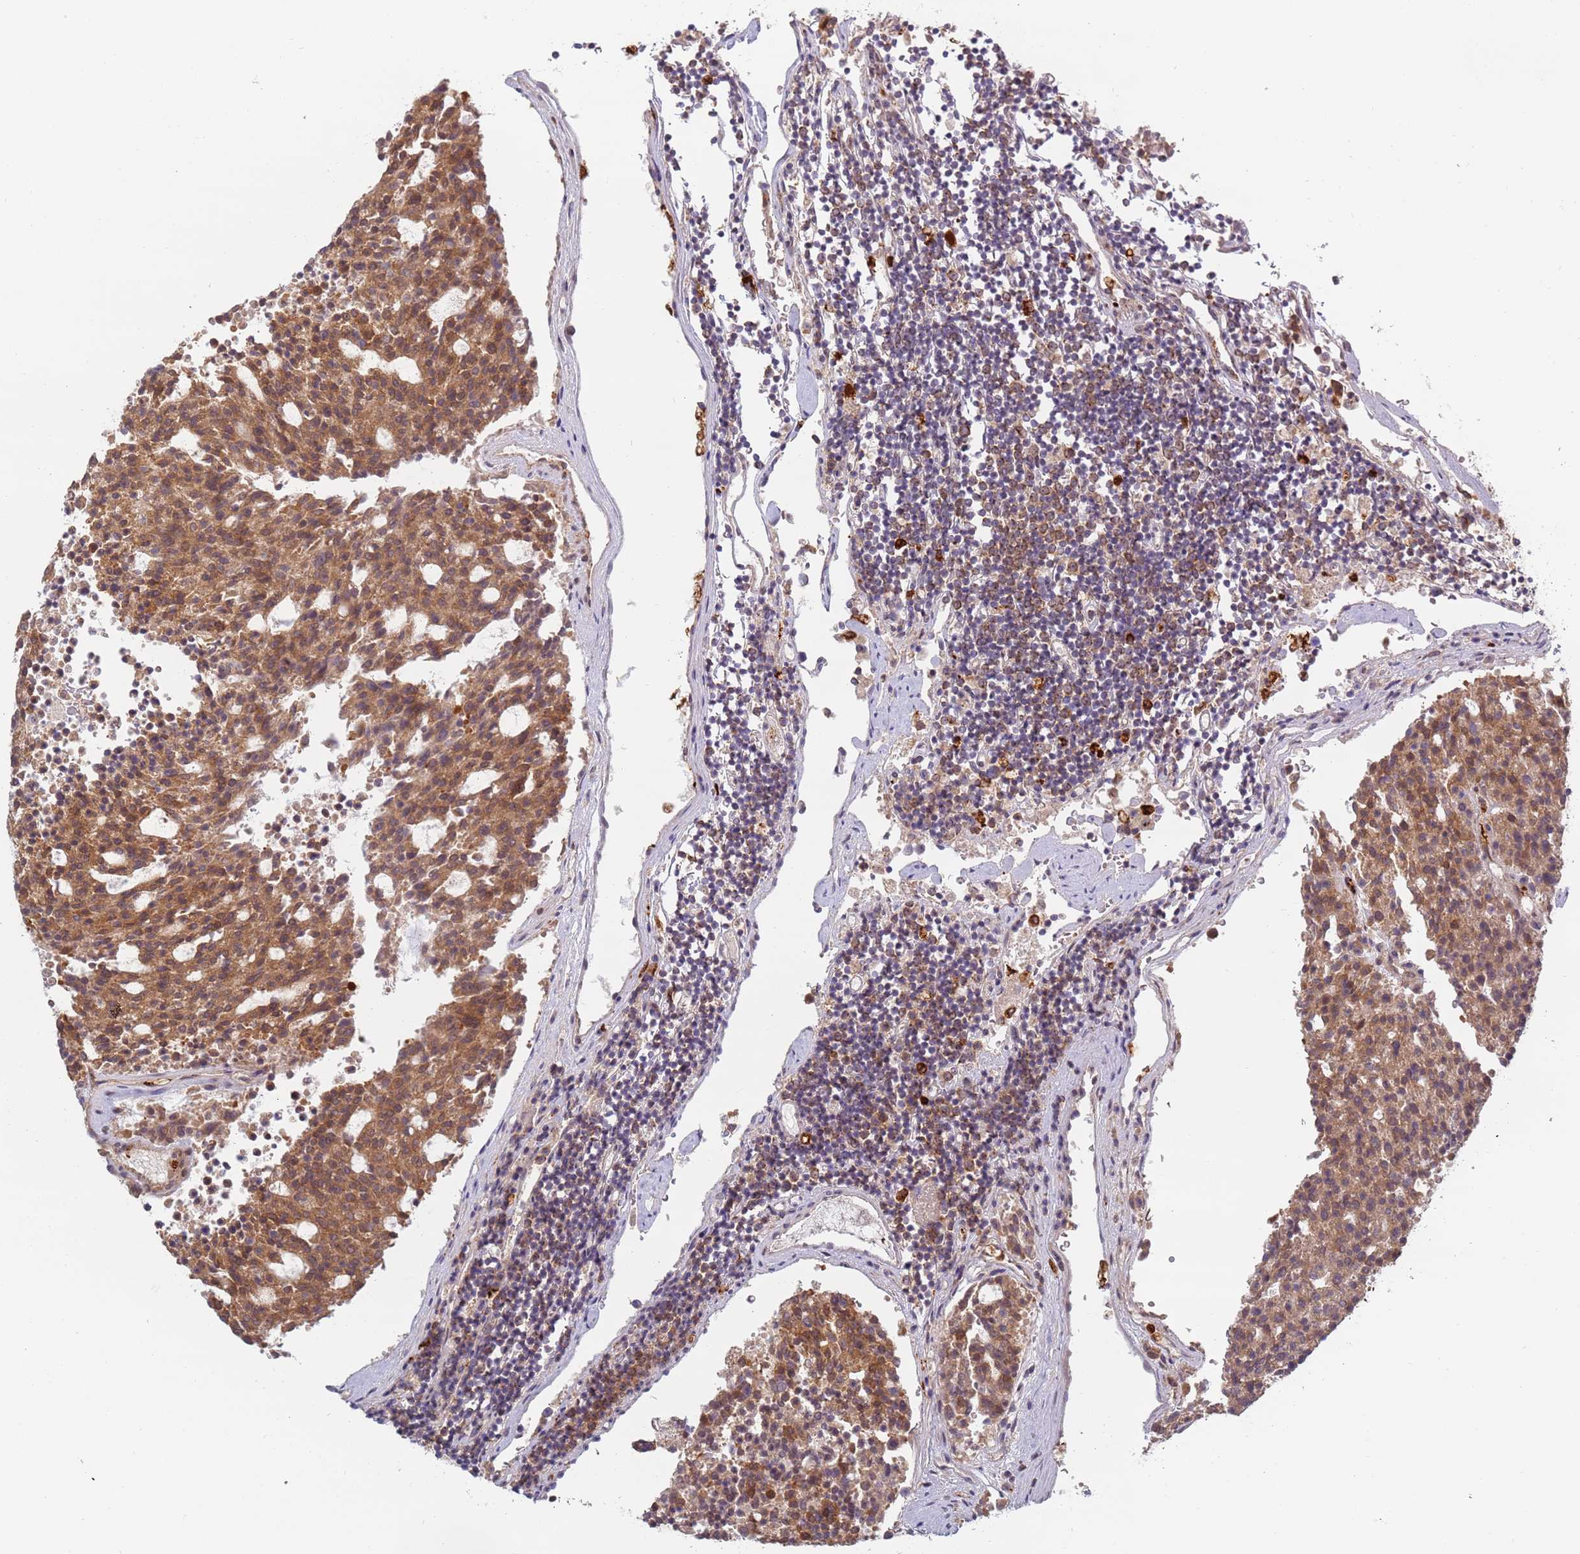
{"staining": {"intensity": "moderate", "quantity": ">75%", "location": "cytoplasmic/membranous"}, "tissue": "carcinoid", "cell_type": "Tumor cells", "image_type": "cancer", "snomed": [{"axis": "morphology", "description": "Carcinoid, malignant, NOS"}, {"axis": "topography", "description": "Pancreas"}], "caption": "Moderate cytoplasmic/membranous staining is present in about >75% of tumor cells in carcinoid (malignant).", "gene": "CEP170", "patient": {"sex": "female", "age": 54}}